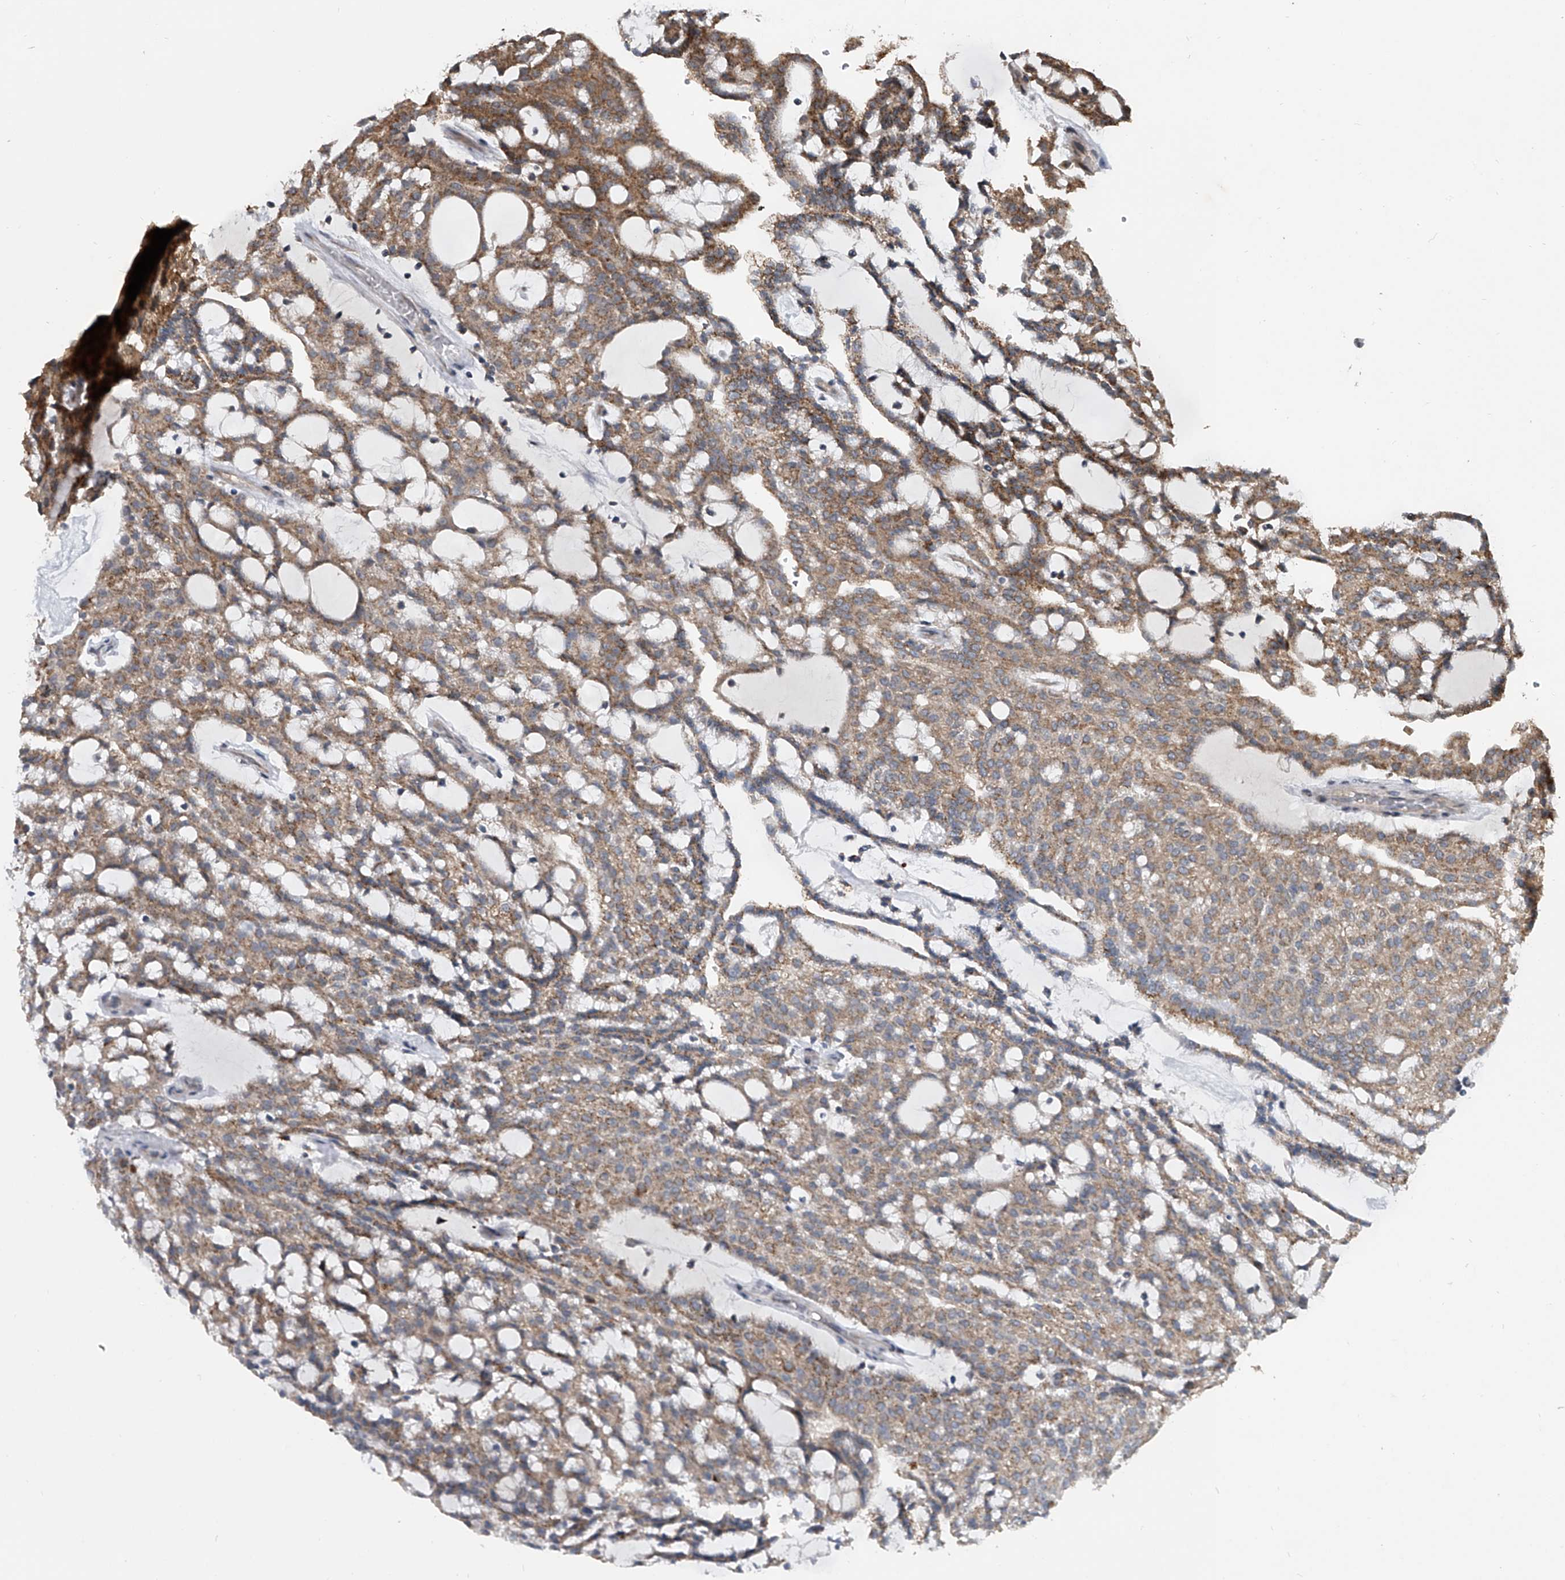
{"staining": {"intensity": "weak", "quantity": "25%-75%", "location": "cytoplasmic/membranous"}, "tissue": "renal cancer", "cell_type": "Tumor cells", "image_type": "cancer", "snomed": [{"axis": "morphology", "description": "Adenocarcinoma, NOS"}, {"axis": "topography", "description": "Kidney"}], "caption": "This is a histology image of IHC staining of adenocarcinoma (renal), which shows weak positivity in the cytoplasmic/membranous of tumor cells.", "gene": "GEMIN8", "patient": {"sex": "male", "age": 63}}